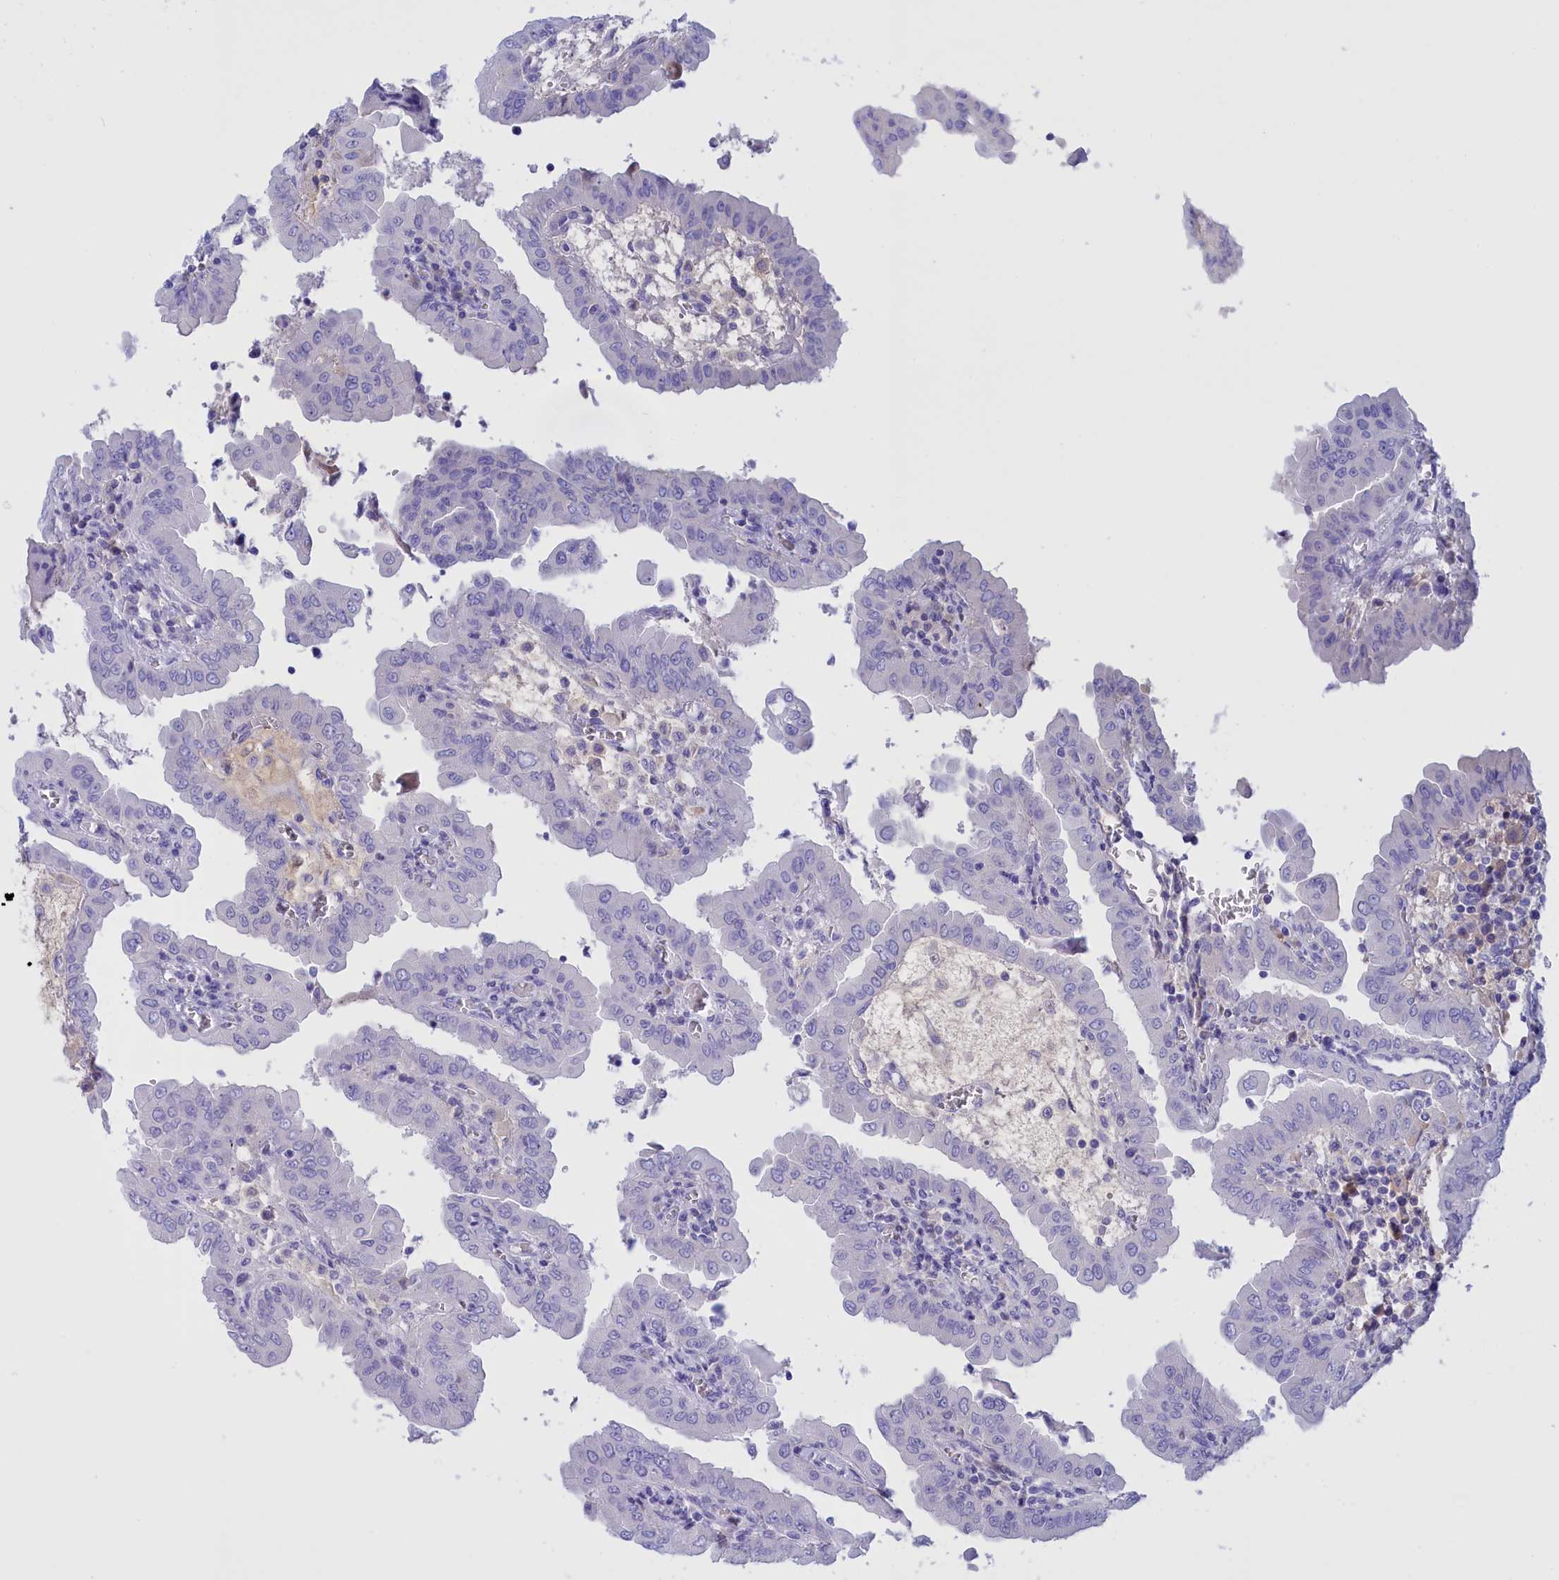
{"staining": {"intensity": "negative", "quantity": "none", "location": "none"}, "tissue": "thyroid cancer", "cell_type": "Tumor cells", "image_type": "cancer", "snomed": [{"axis": "morphology", "description": "Papillary adenocarcinoma, NOS"}, {"axis": "topography", "description": "Thyroid gland"}], "caption": "IHC histopathology image of neoplastic tissue: human thyroid papillary adenocarcinoma stained with DAB exhibits no significant protein positivity in tumor cells. (DAB IHC visualized using brightfield microscopy, high magnification).", "gene": "PROK2", "patient": {"sex": "male", "age": 33}}